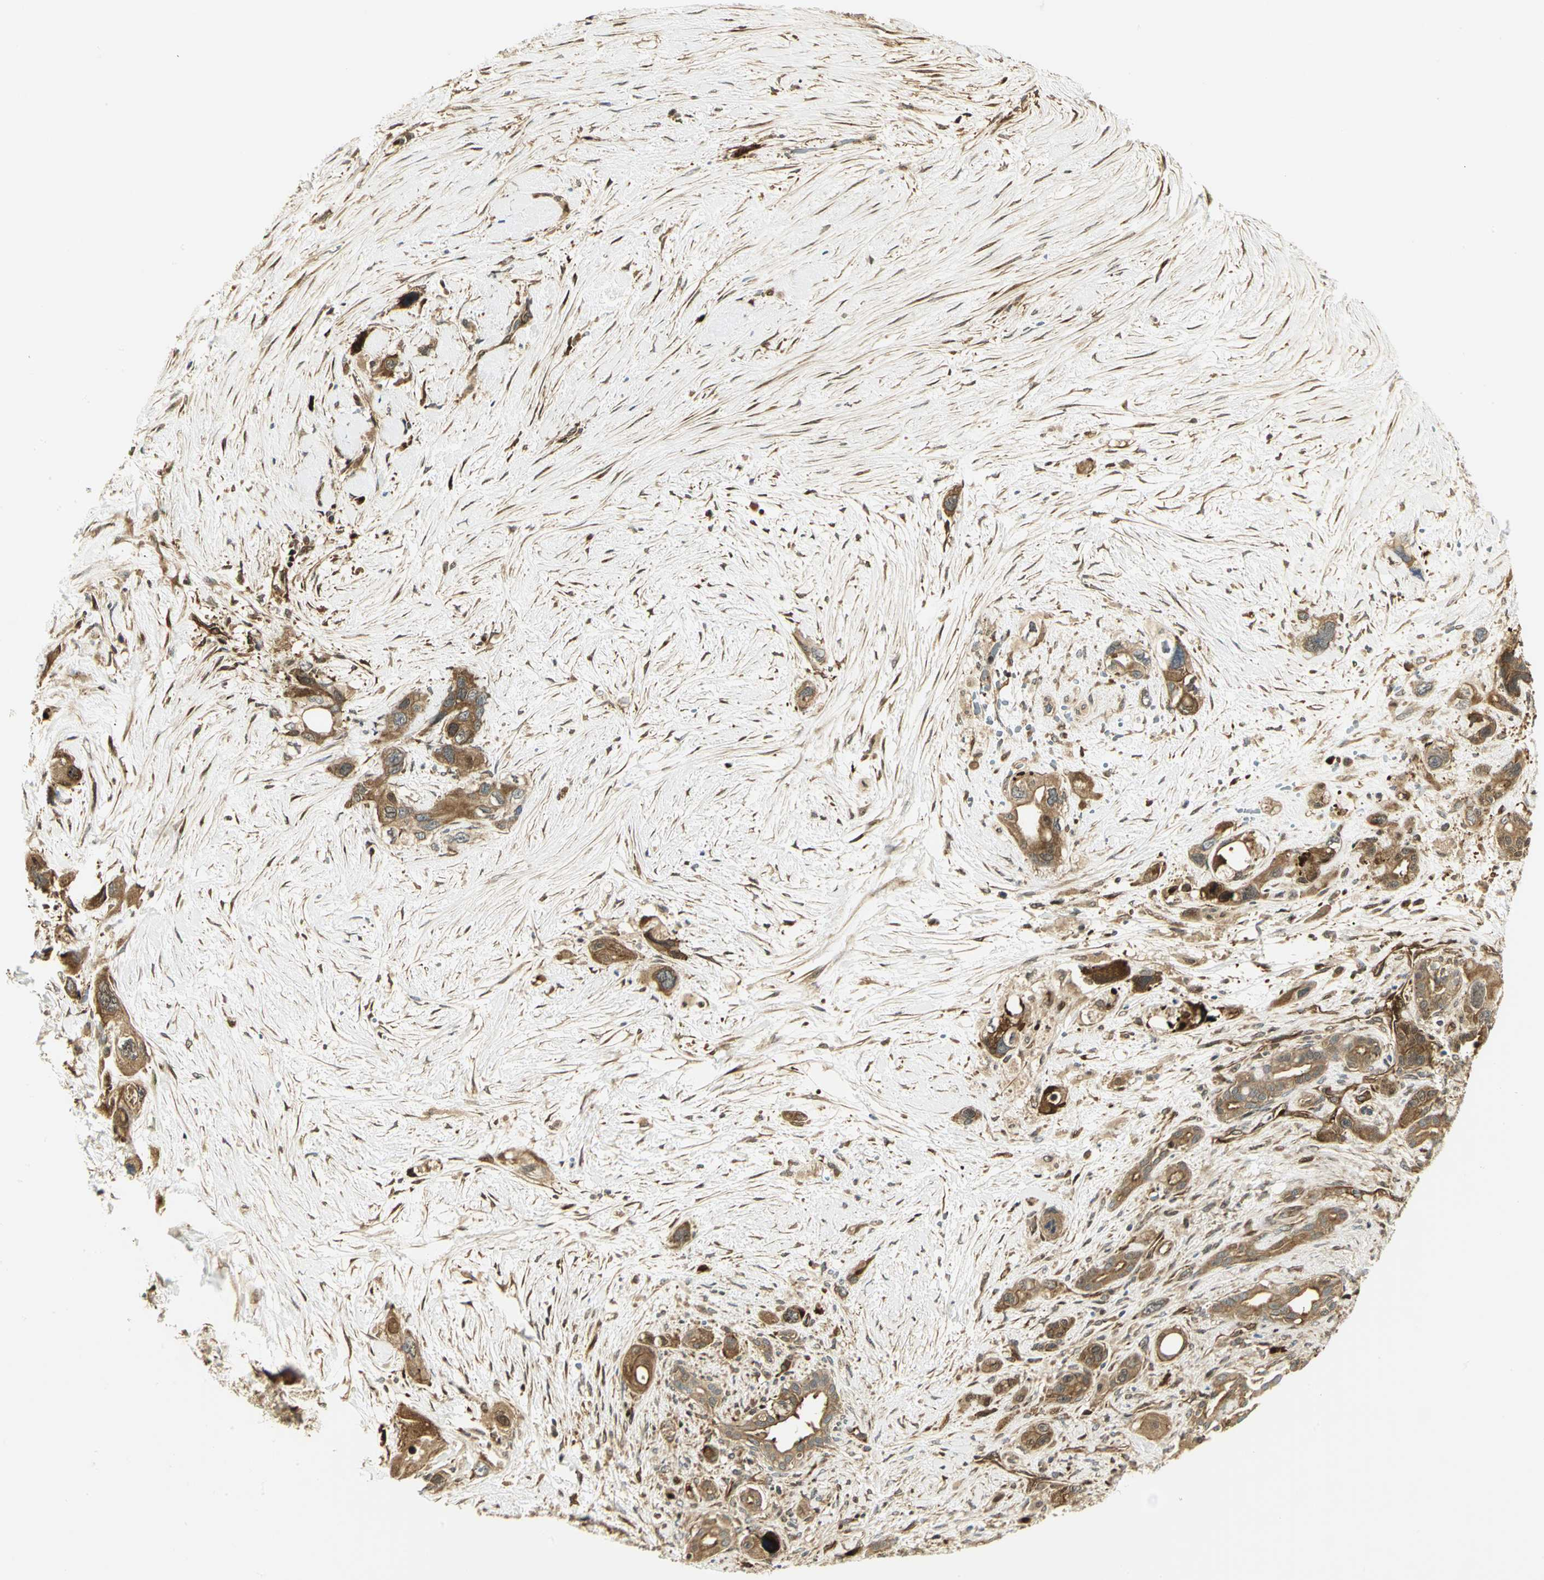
{"staining": {"intensity": "strong", "quantity": ">75%", "location": "cytoplasmic/membranous"}, "tissue": "pancreatic cancer", "cell_type": "Tumor cells", "image_type": "cancer", "snomed": [{"axis": "morphology", "description": "Adenocarcinoma, NOS"}, {"axis": "topography", "description": "Pancreas"}], "caption": "Immunohistochemistry micrograph of adenocarcinoma (pancreatic) stained for a protein (brown), which exhibits high levels of strong cytoplasmic/membranous staining in approximately >75% of tumor cells.", "gene": "EEA1", "patient": {"sex": "male", "age": 46}}